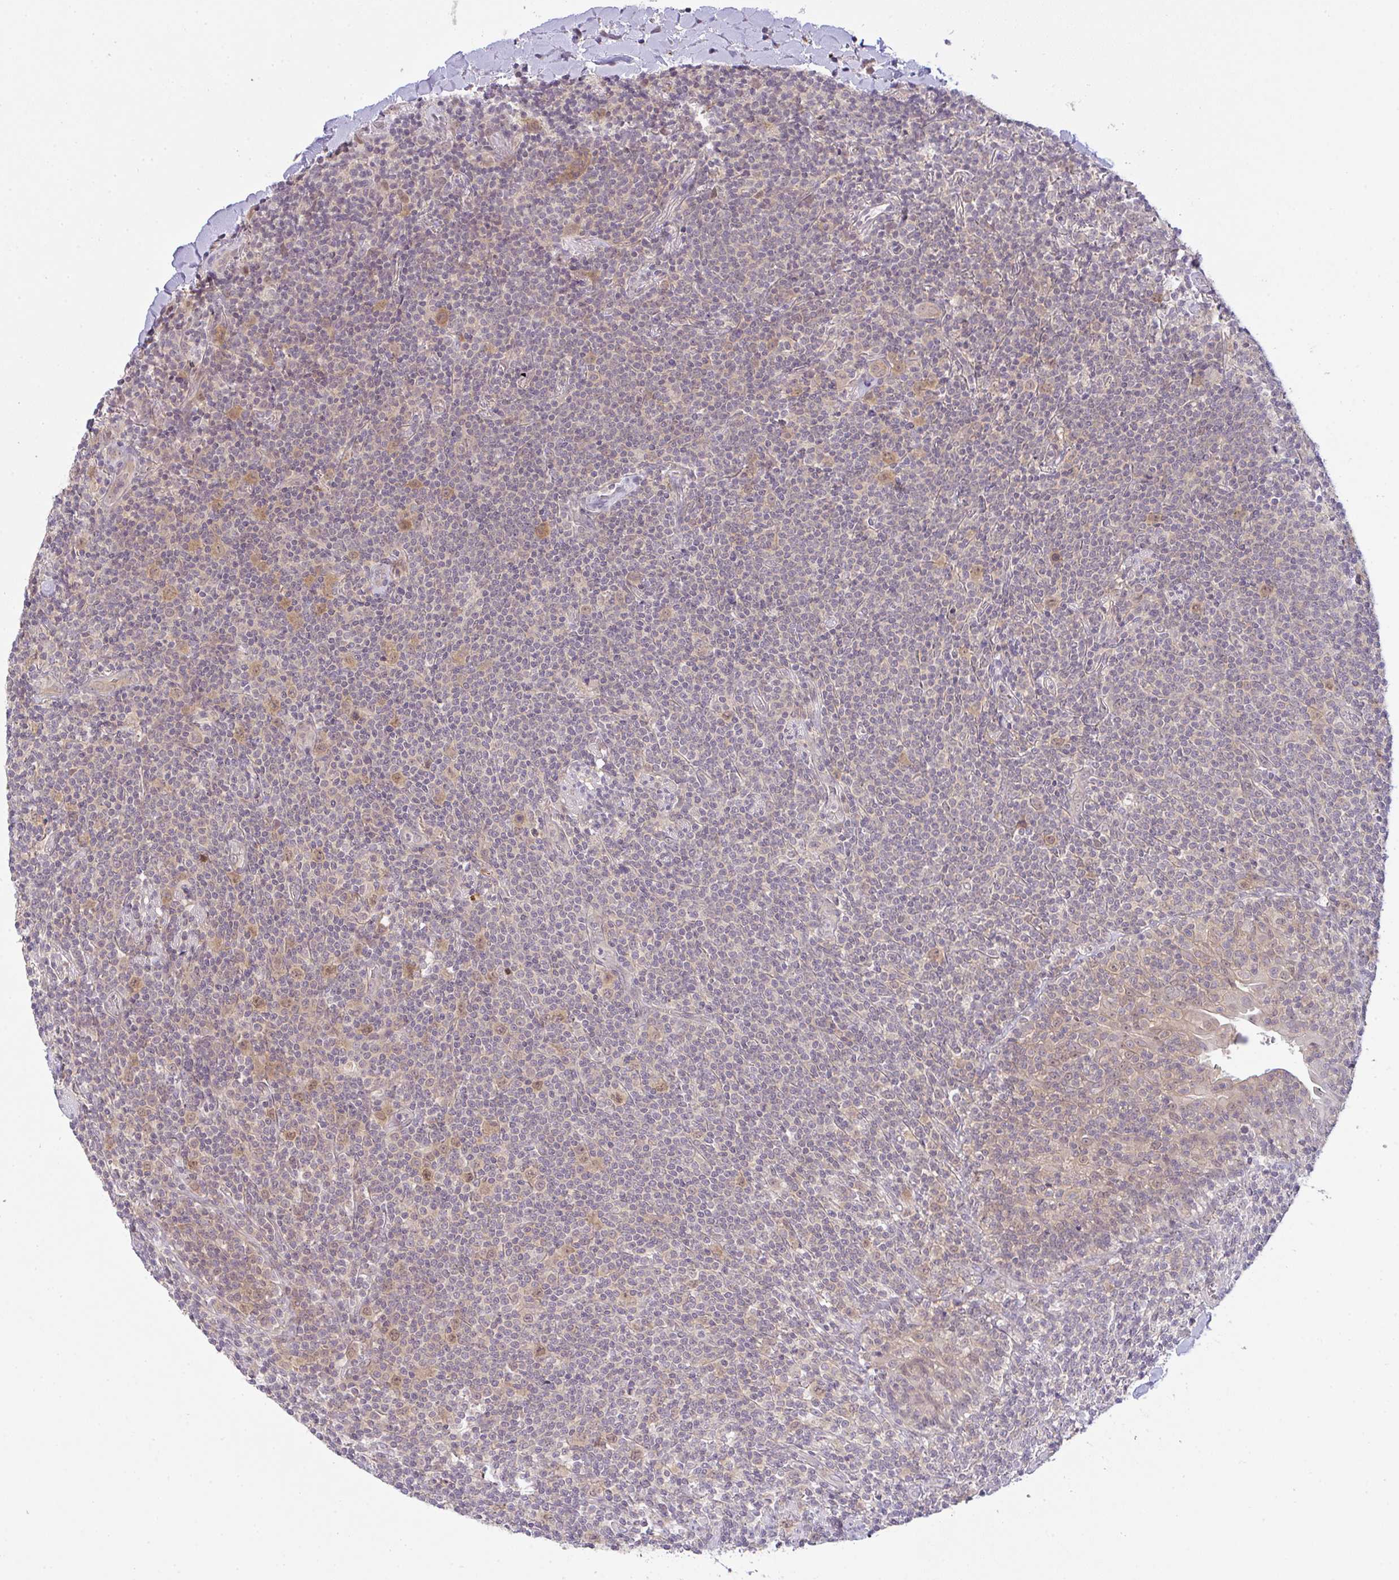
{"staining": {"intensity": "negative", "quantity": "none", "location": "none"}, "tissue": "lymphoma", "cell_type": "Tumor cells", "image_type": "cancer", "snomed": [{"axis": "morphology", "description": "Malignant lymphoma, non-Hodgkin's type, Low grade"}, {"axis": "topography", "description": "Lung"}], "caption": "High power microscopy photomicrograph of an immunohistochemistry (IHC) histopathology image of lymphoma, revealing no significant expression in tumor cells.", "gene": "CSE1L", "patient": {"sex": "female", "age": 71}}